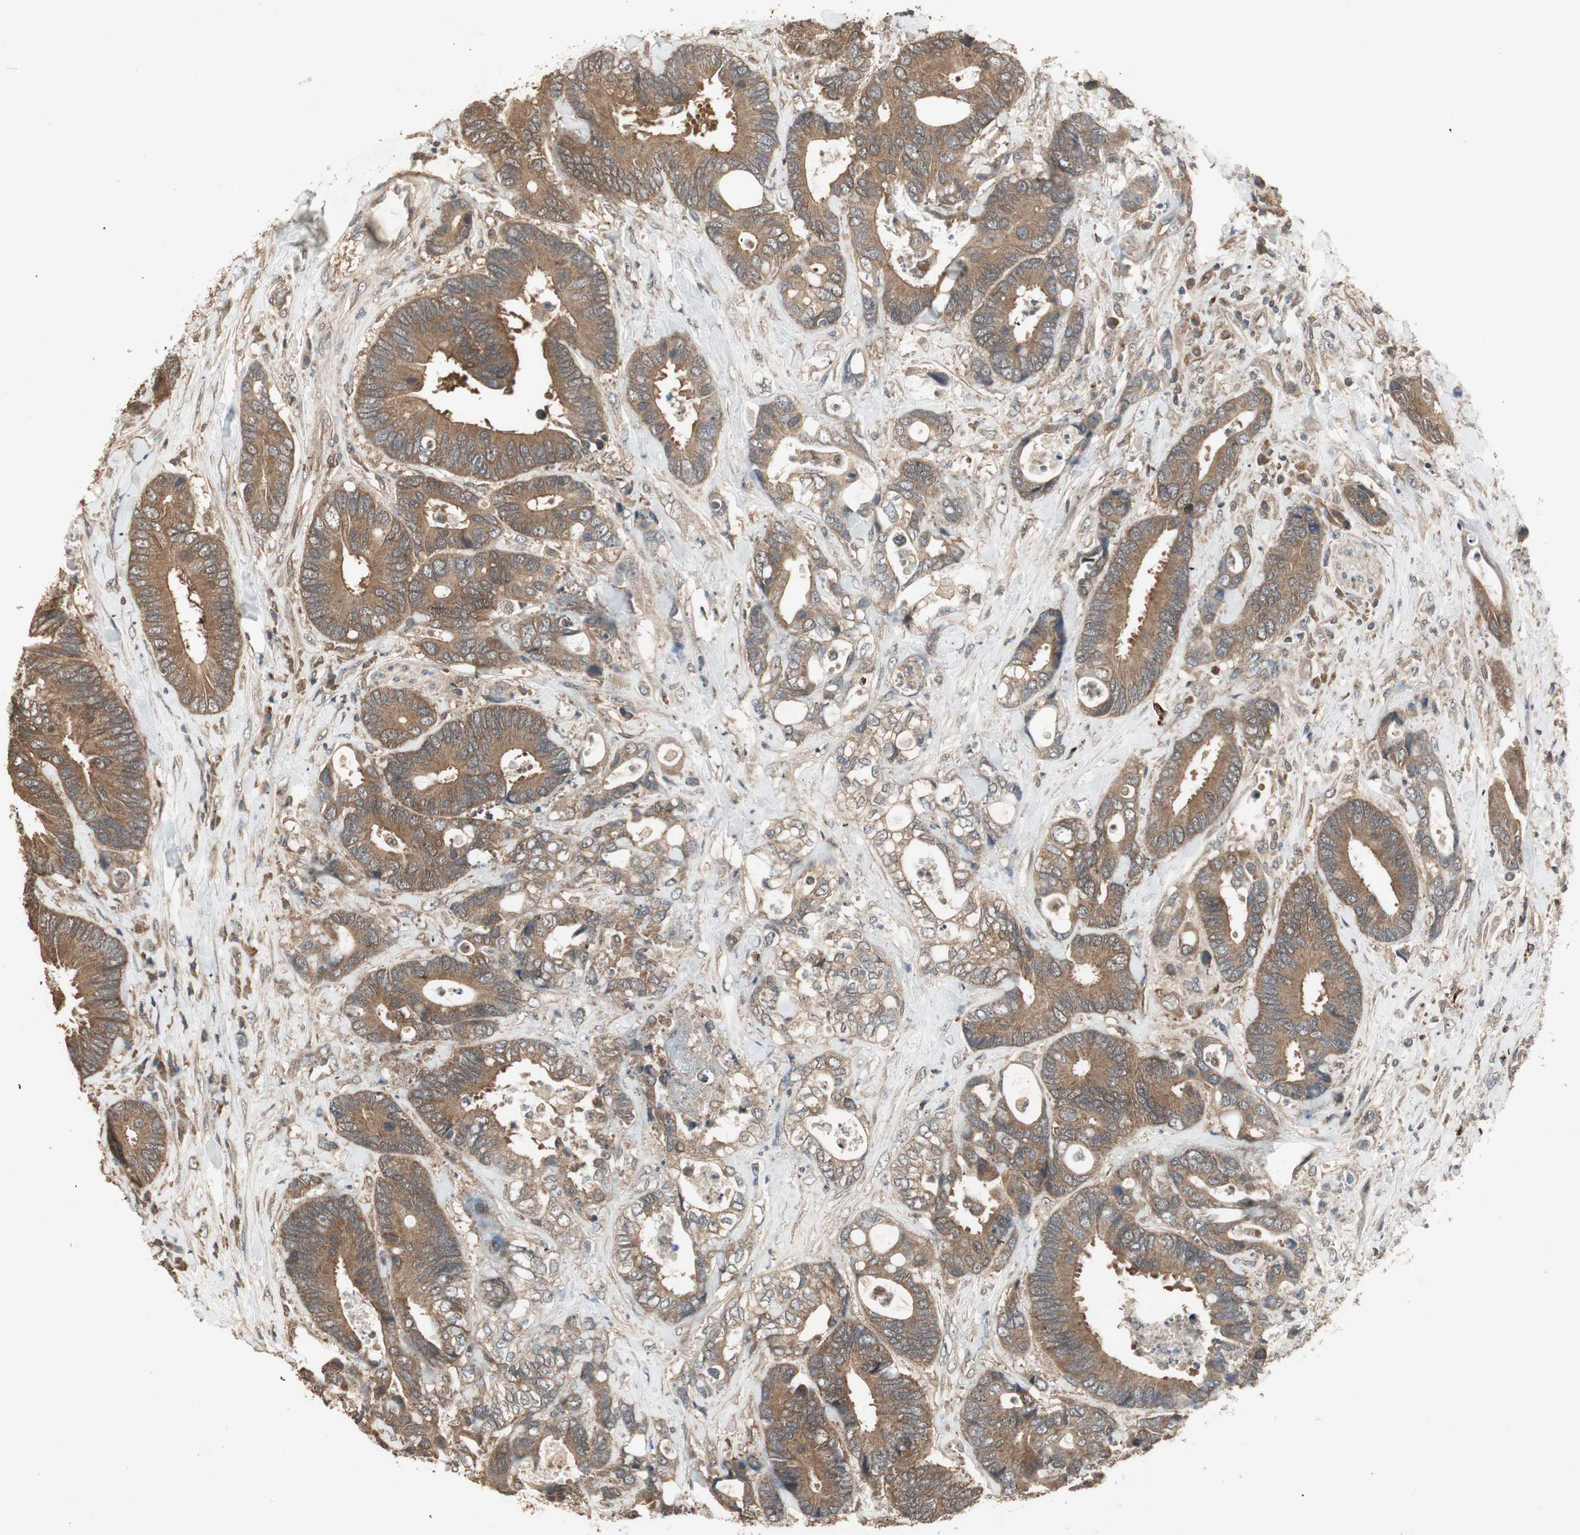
{"staining": {"intensity": "moderate", "quantity": ">75%", "location": "cytoplasmic/membranous"}, "tissue": "colorectal cancer", "cell_type": "Tumor cells", "image_type": "cancer", "snomed": [{"axis": "morphology", "description": "Adenocarcinoma, NOS"}, {"axis": "topography", "description": "Rectum"}], "caption": "An image showing moderate cytoplasmic/membranous staining in approximately >75% of tumor cells in colorectal cancer (adenocarcinoma), as visualized by brown immunohistochemical staining.", "gene": "UBAC1", "patient": {"sex": "male", "age": 55}}